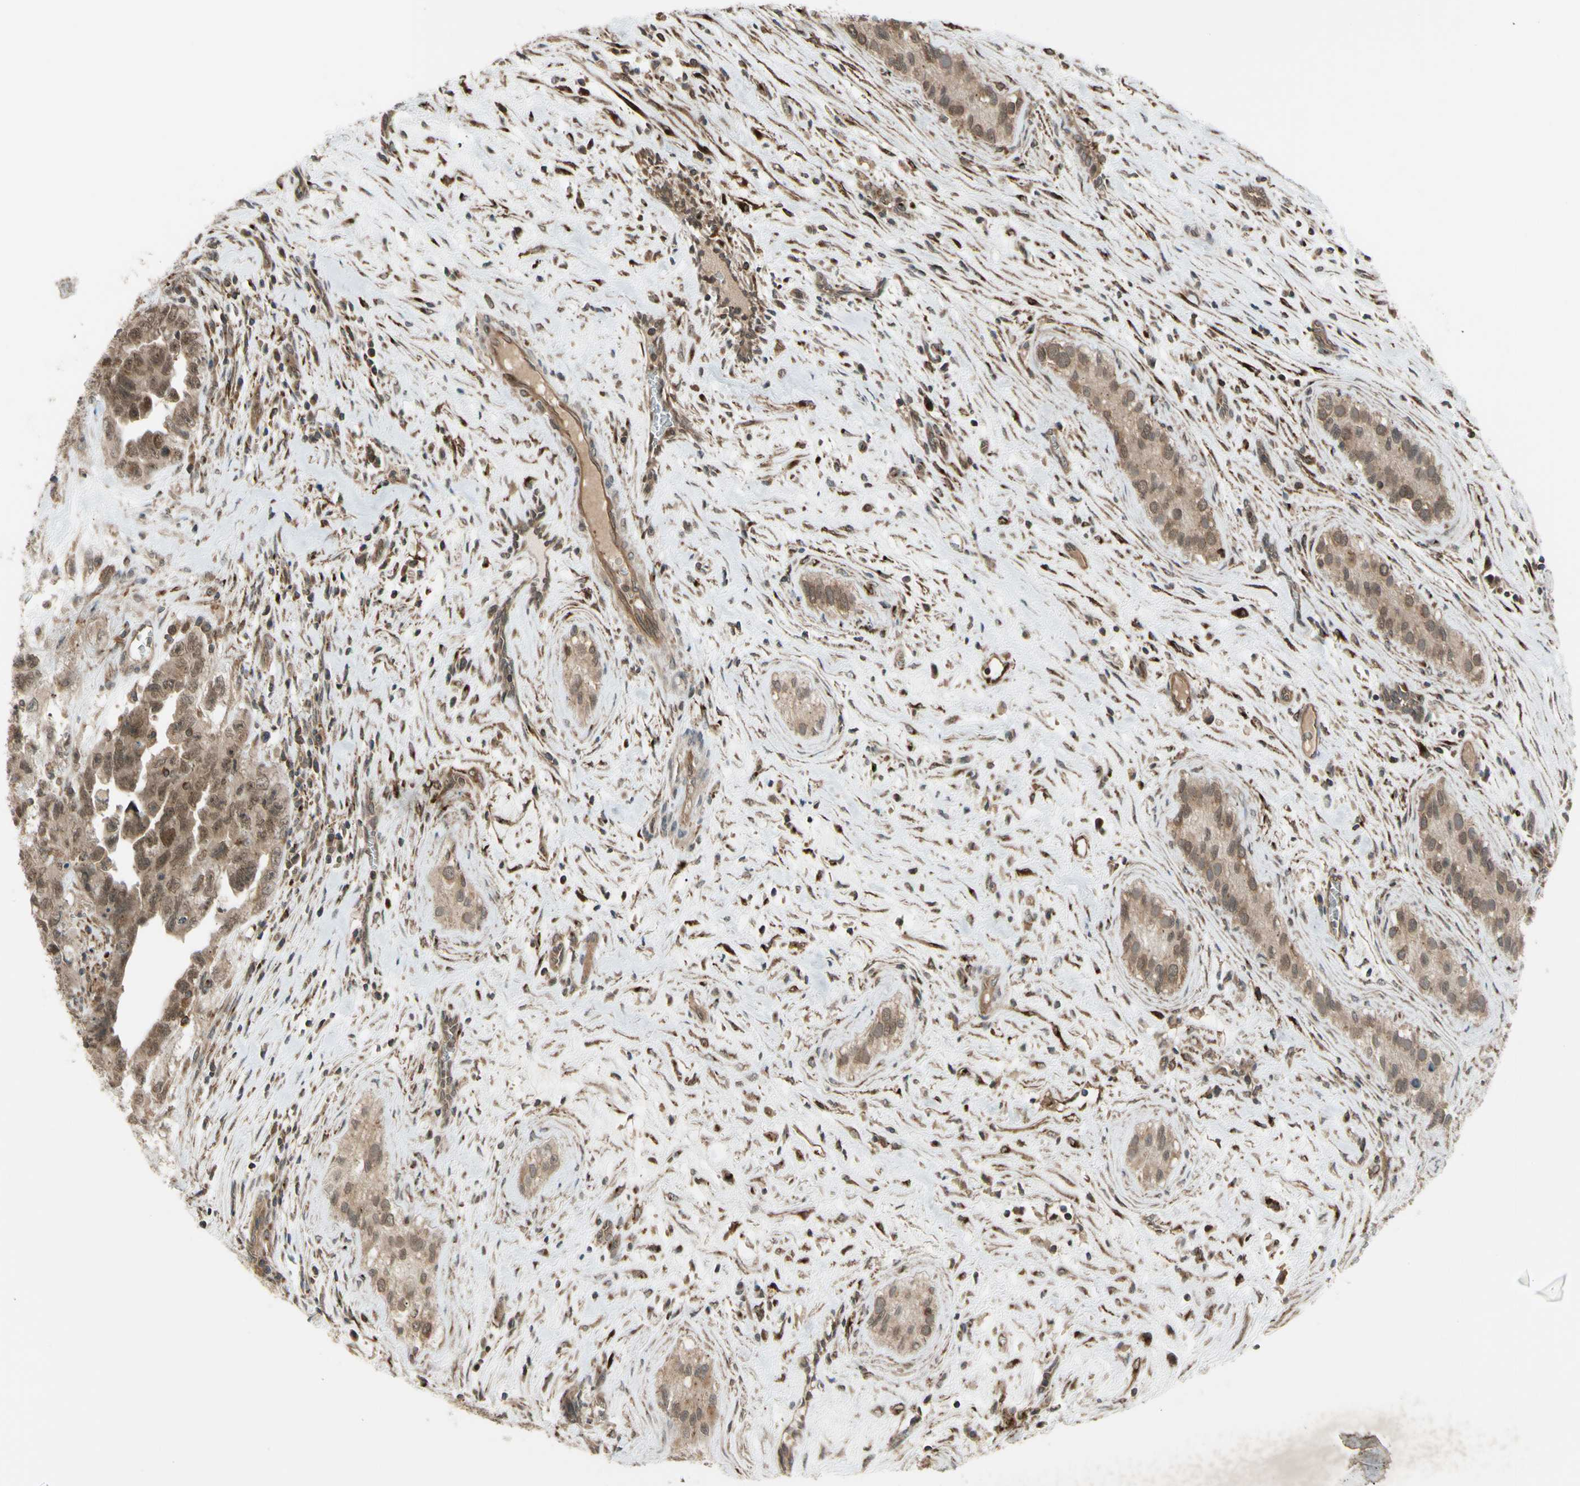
{"staining": {"intensity": "weak", "quantity": ">75%", "location": "cytoplasmic/membranous,nuclear"}, "tissue": "testis cancer", "cell_type": "Tumor cells", "image_type": "cancer", "snomed": [{"axis": "morphology", "description": "Carcinoma, Embryonal, NOS"}, {"axis": "topography", "description": "Testis"}], "caption": "An image of testis cancer (embryonal carcinoma) stained for a protein displays weak cytoplasmic/membranous and nuclear brown staining in tumor cells. (Stains: DAB in brown, nuclei in blue, Microscopy: brightfield microscopy at high magnification).", "gene": "FLII", "patient": {"sex": "male", "age": 28}}